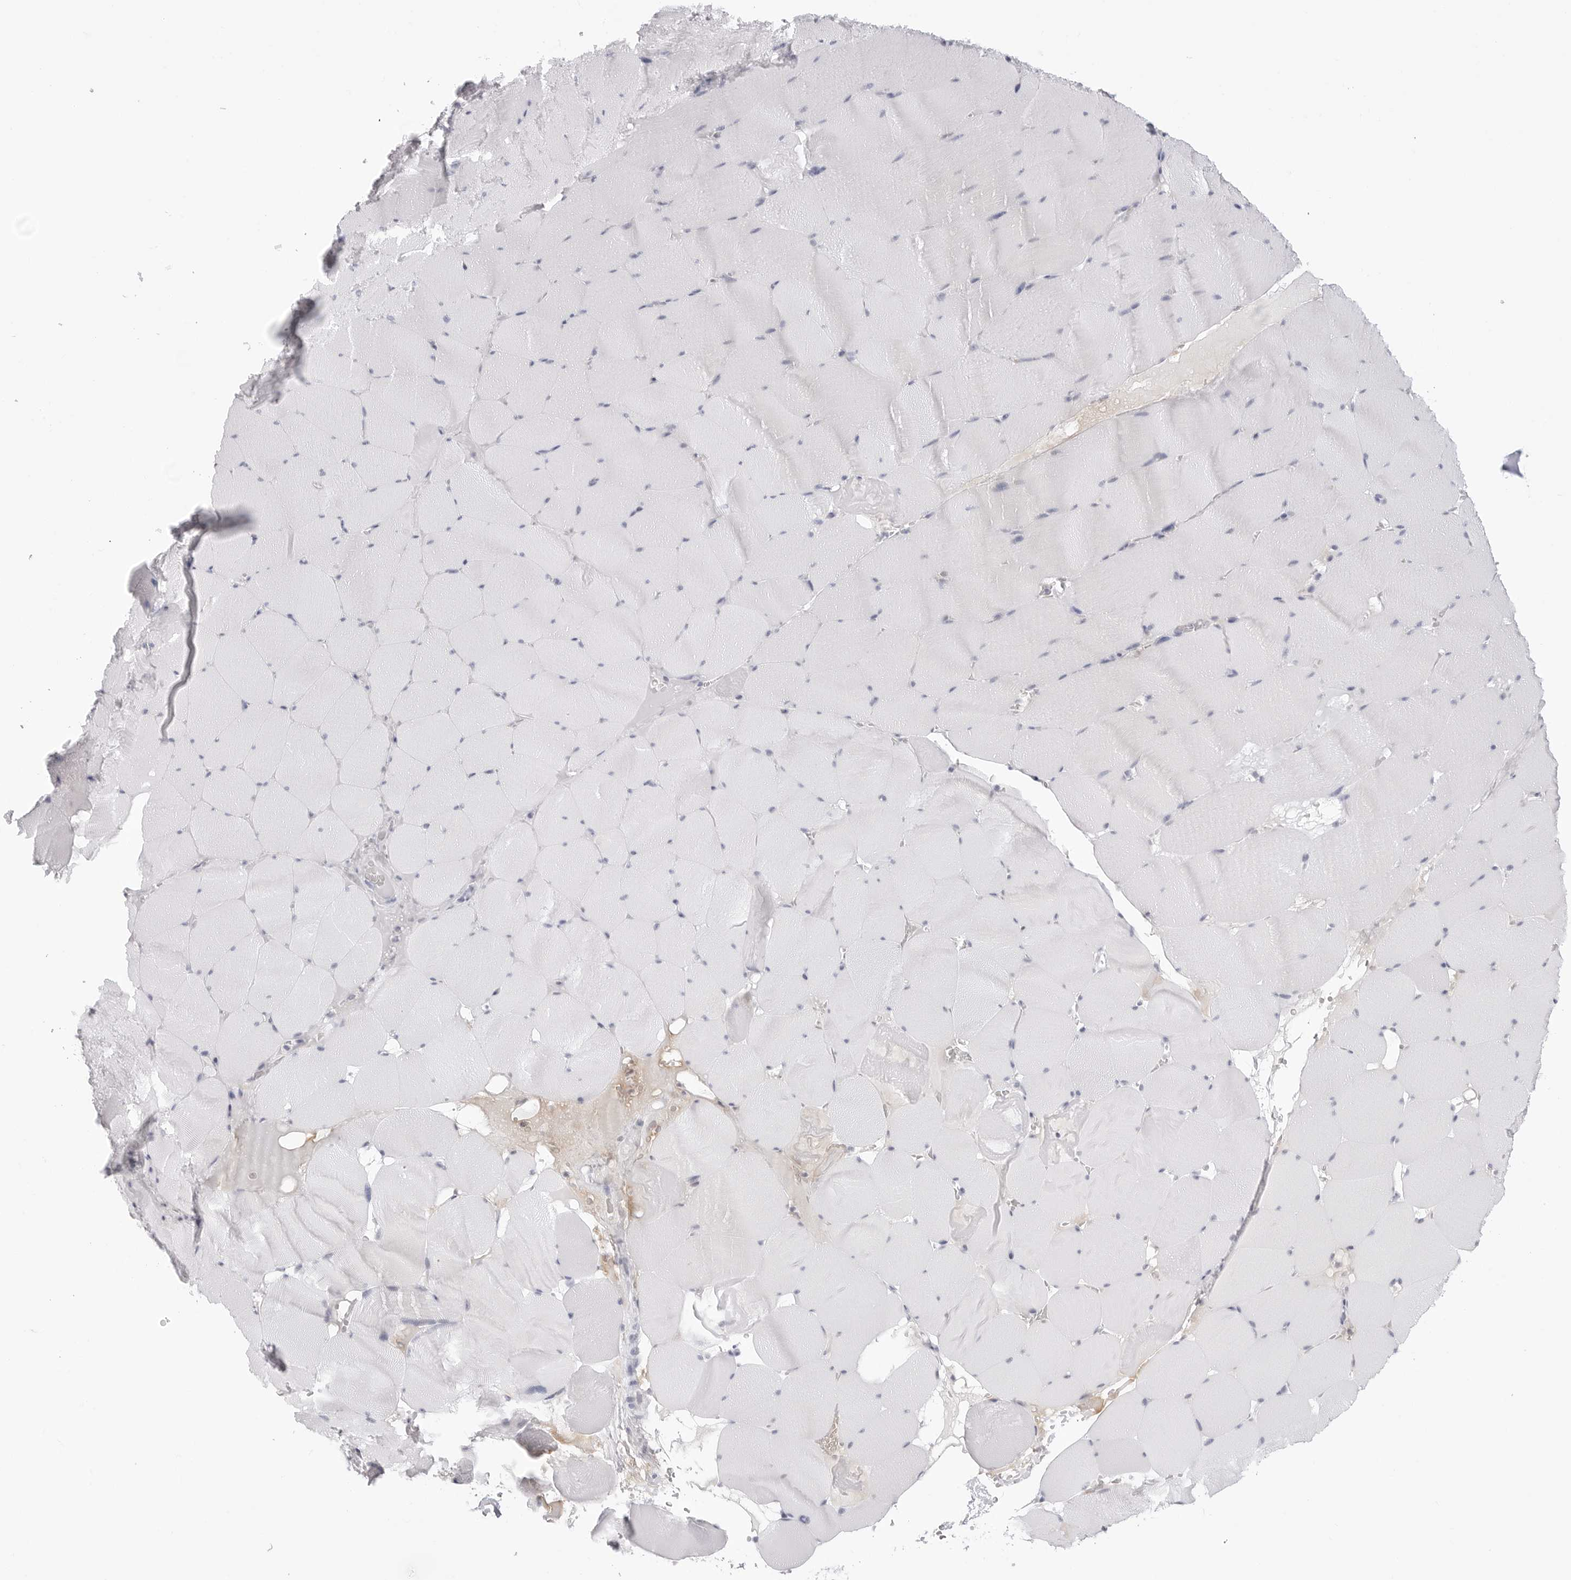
{"staining": {"intensity": "weak", "quantity": "<25%", "location": "cytoplasmic/membranous"}, "tissue": "skeletal muscle", "cell_type": "Myocytes", "image_type": "normal", "snomed": [{"axis": "morphology", "description": "Normal tissue, NOS"}, {"axis": "topography", "description": "Skeletal muscle"}], "caption": "This photomicrograph is of normal skeletal muscle stained with IHC to label a protein in brown with the nuclei are counter-stained blue. There is no expression in myocytes. (Immunohistochemistry, brightfield microscopy, high magnification).", "gene": "TSSK1B", "patient": {"sex": "male", "age": 62}}